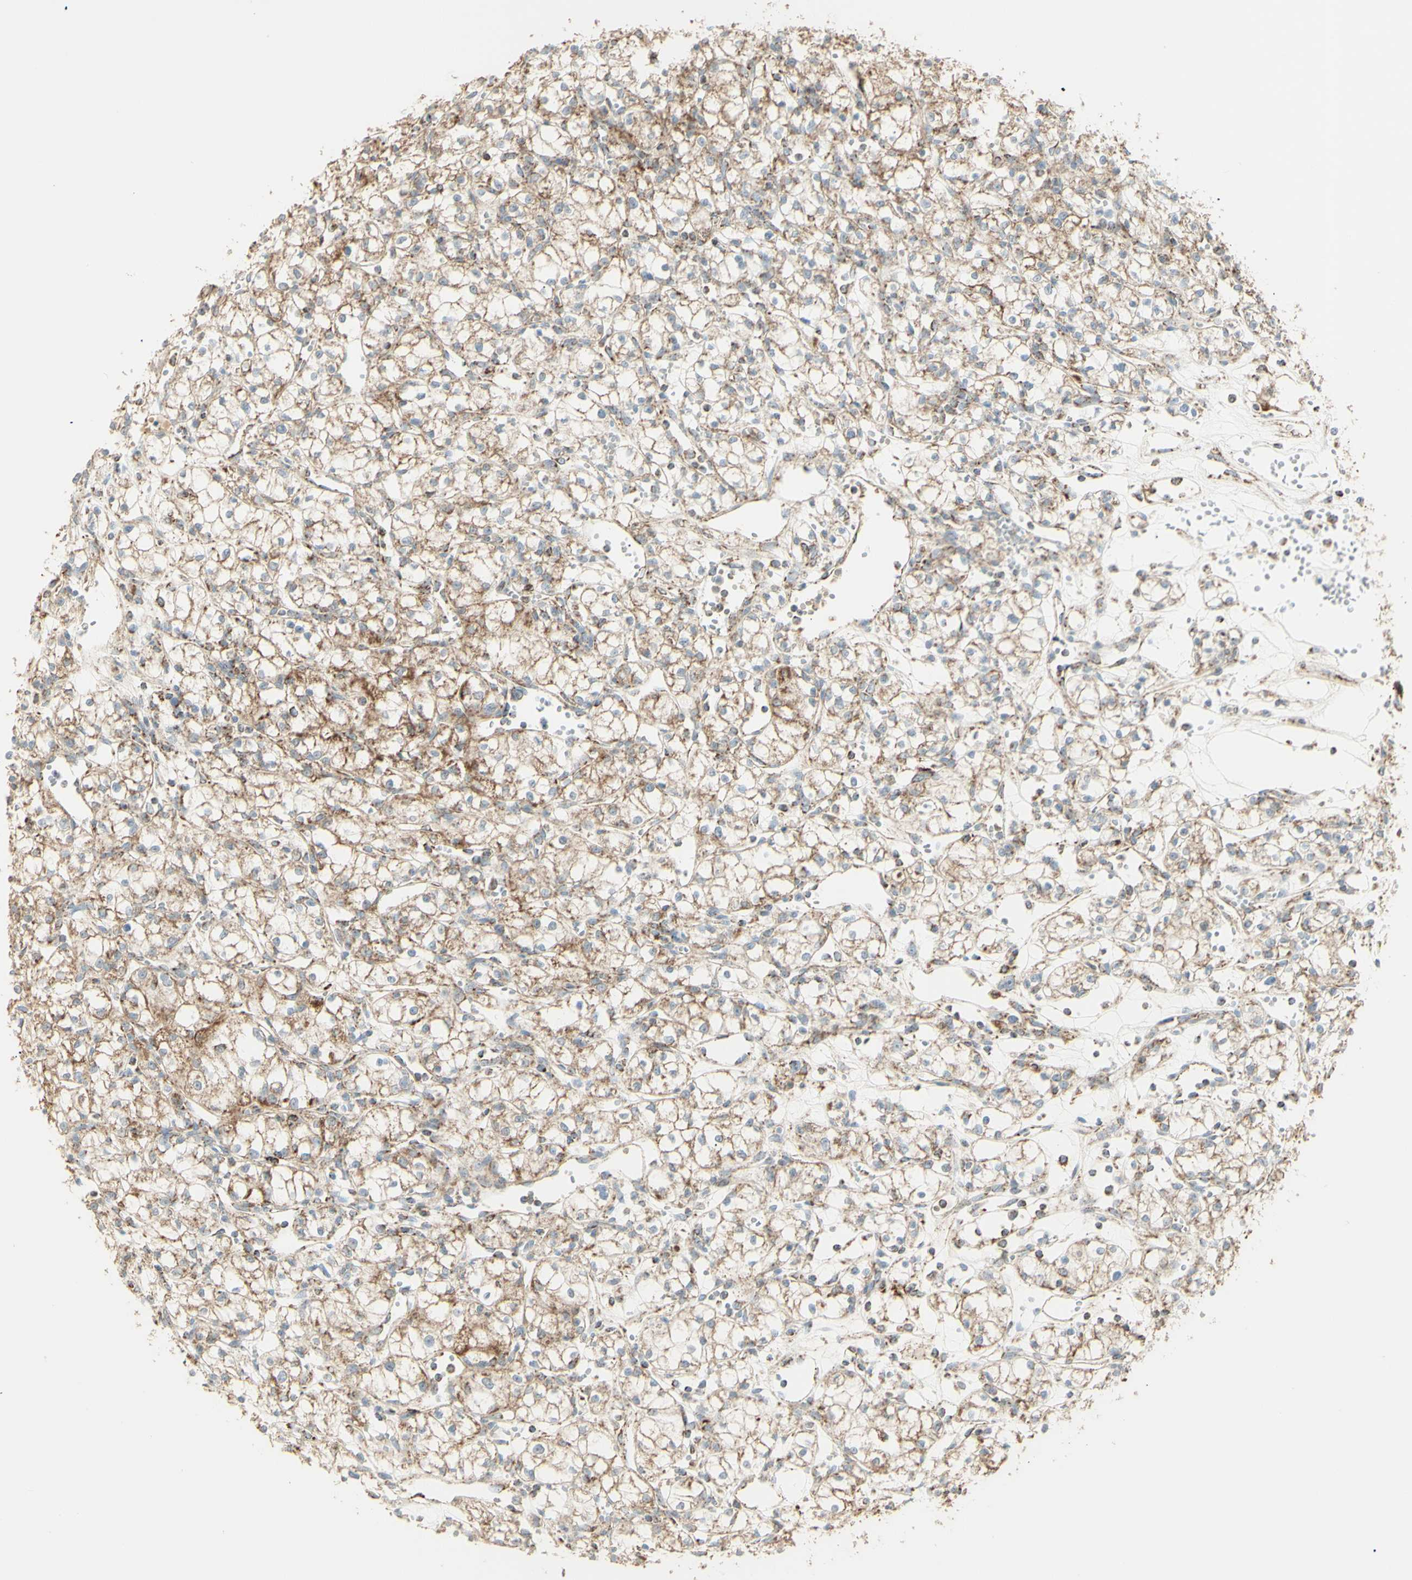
{"staining": {"intensity": "weak", "quantity": ">75%", "location": "cytoplasmic/membranous"}, "tissue": "renal cancer", "cell_type": "Tumor cells", "image_type": "cancer", "snomed": [{"axis": "morphology", "description": "Normal tissue, NOS"}, {"axis": "morphology", "description": "Adenocarcinoma, NOS"}, {"axis": "topography", "description": "Kidney"}], "caption": "High-magnification brightfield microscopy of renal cancer (adenocarcinoma) stained with DAB (3,3'-diaminobenzidine) (brown) and counterstained with hematoxylin (blue). tumor cells exhibit weak cytoplasmic/membranous staining is seen in about>75% of cells.", "gene": "LETM1", "patient": {"sex": "male", "age": 59}}